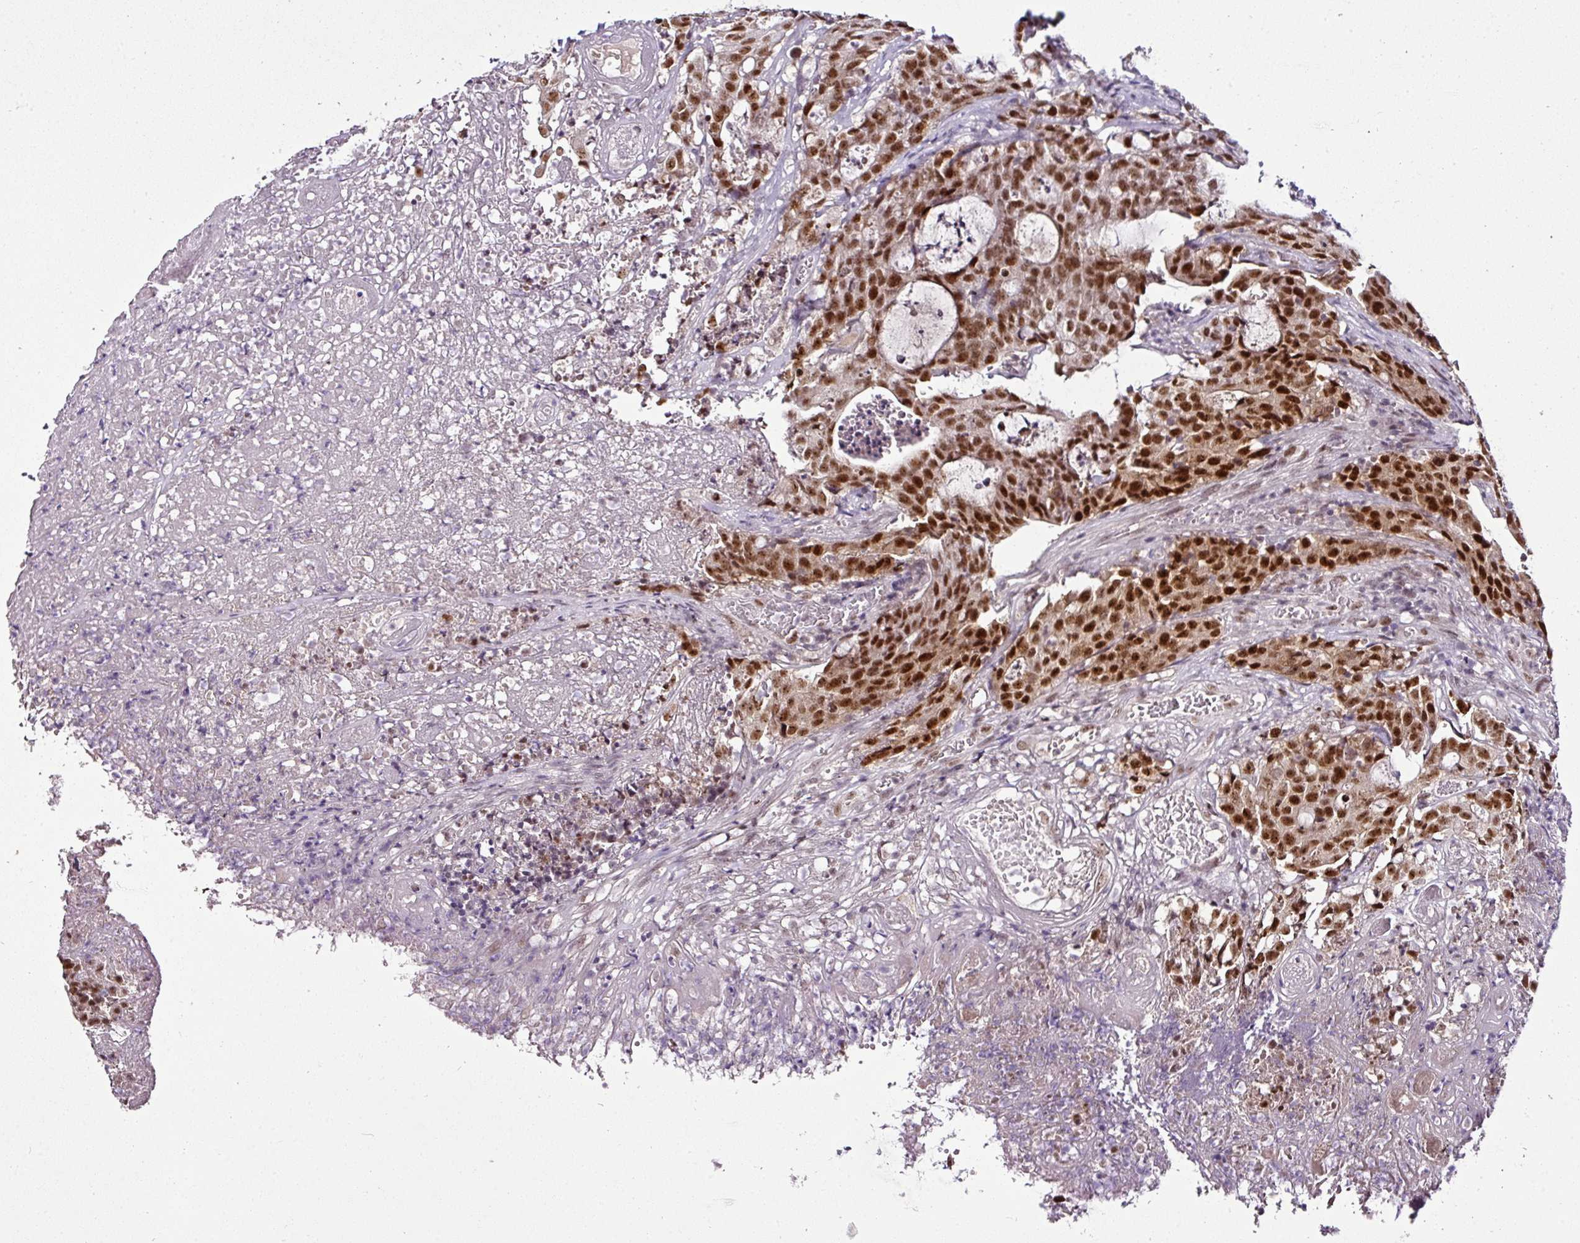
{"staining": {"intensity": "strong", "quantity": ">75%", "location": "nuclear"}, "tissue": "colorectal cancer", "cell_type": "Tumor cells", "image_type": "cancer", "snomed": [{"axis": "morphology", "description": "Adenocarcinoma, NOS"}, {"axis": "topography", "description": "Colon"}], "caption": "IHC of human colorectal cancer (adenocarcinoma) reveals high levels of strong nuclear expression in about >75% of tumor cells. The protein is shown in brown color, while the nuclei are stained blue.", "gene": "KLF16", "patient": {"sex": "male", "age": 83}}